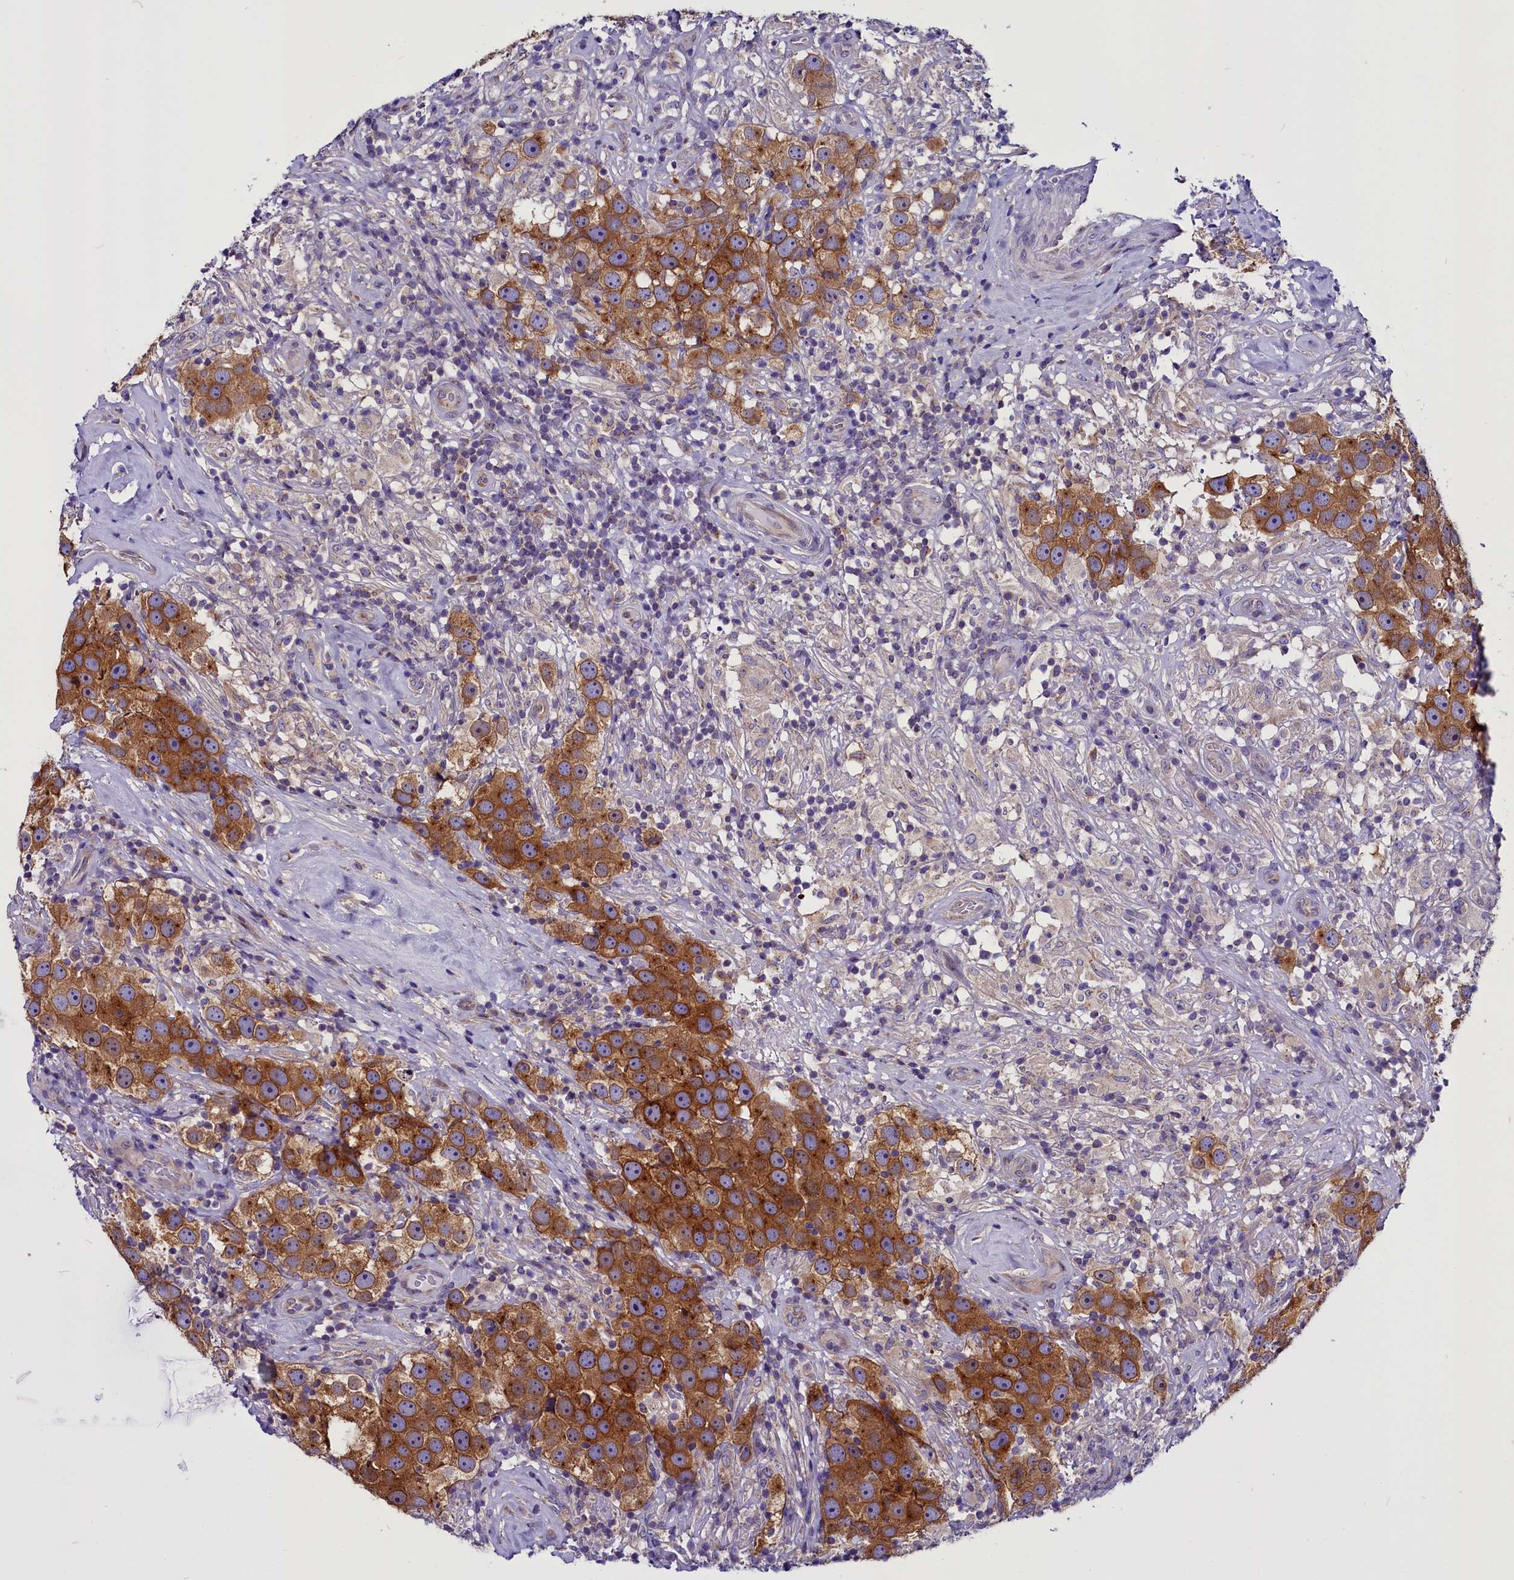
{"staining": {"intensity": "moderate", "quantity": ">75%", "location": "cytoplasmic/membranous,nuclear"}, "tissue": "testis cancer", "cell_type": "Tumor cells", "image_type": "cancer", "snomed": [{"axis": "morphology", "description": "Seminoma, NOS"}, {"axis": "topography", "description": "Testis"}], "caption": "Moderate cytoplasmic/membranous and nuclear positivity for a protein is identified in approximately >75% of tumor cells of testis cancer (seminoma) using immunohistochemistry.", "gene": "CEP170", "patient": {"sex": "male", "age": 49}}